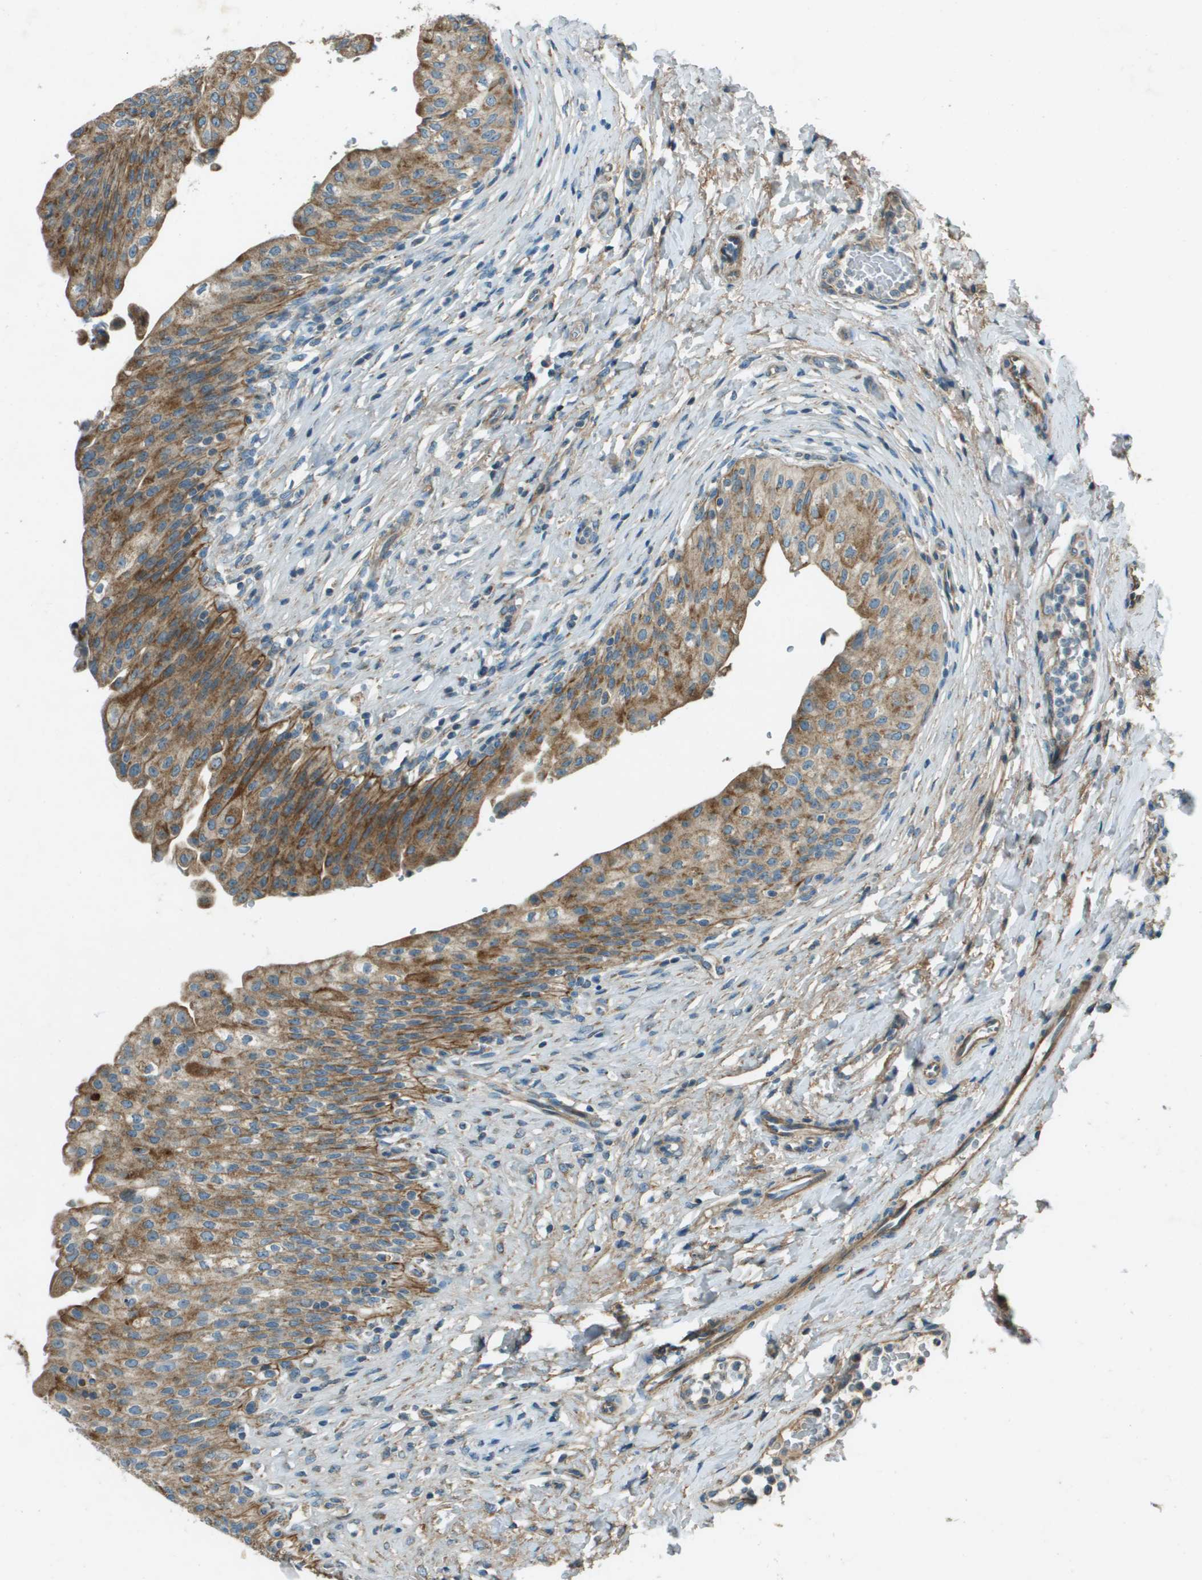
{"staining": {"intensity": "moderate", "quantity": ">75%", "location": "cytoplasmic/membranous"}, "tissue": "urinary bladder", "cell_type": "Urothelial cells", "image_type": "normal", "snomed": [{"axis": "morphology", "description": "Urothelial carcinoma, High grade"}, {"axis": "topography", "description": "Urinary bladder"}], "caption": "Protein analysis of benign urinary bladder shows moderate cytoplasmic/membranous positivity in about >75% of urothelial cells.", "gene": "MIGA1", "patient": {"sex": "male", "age": 46}}